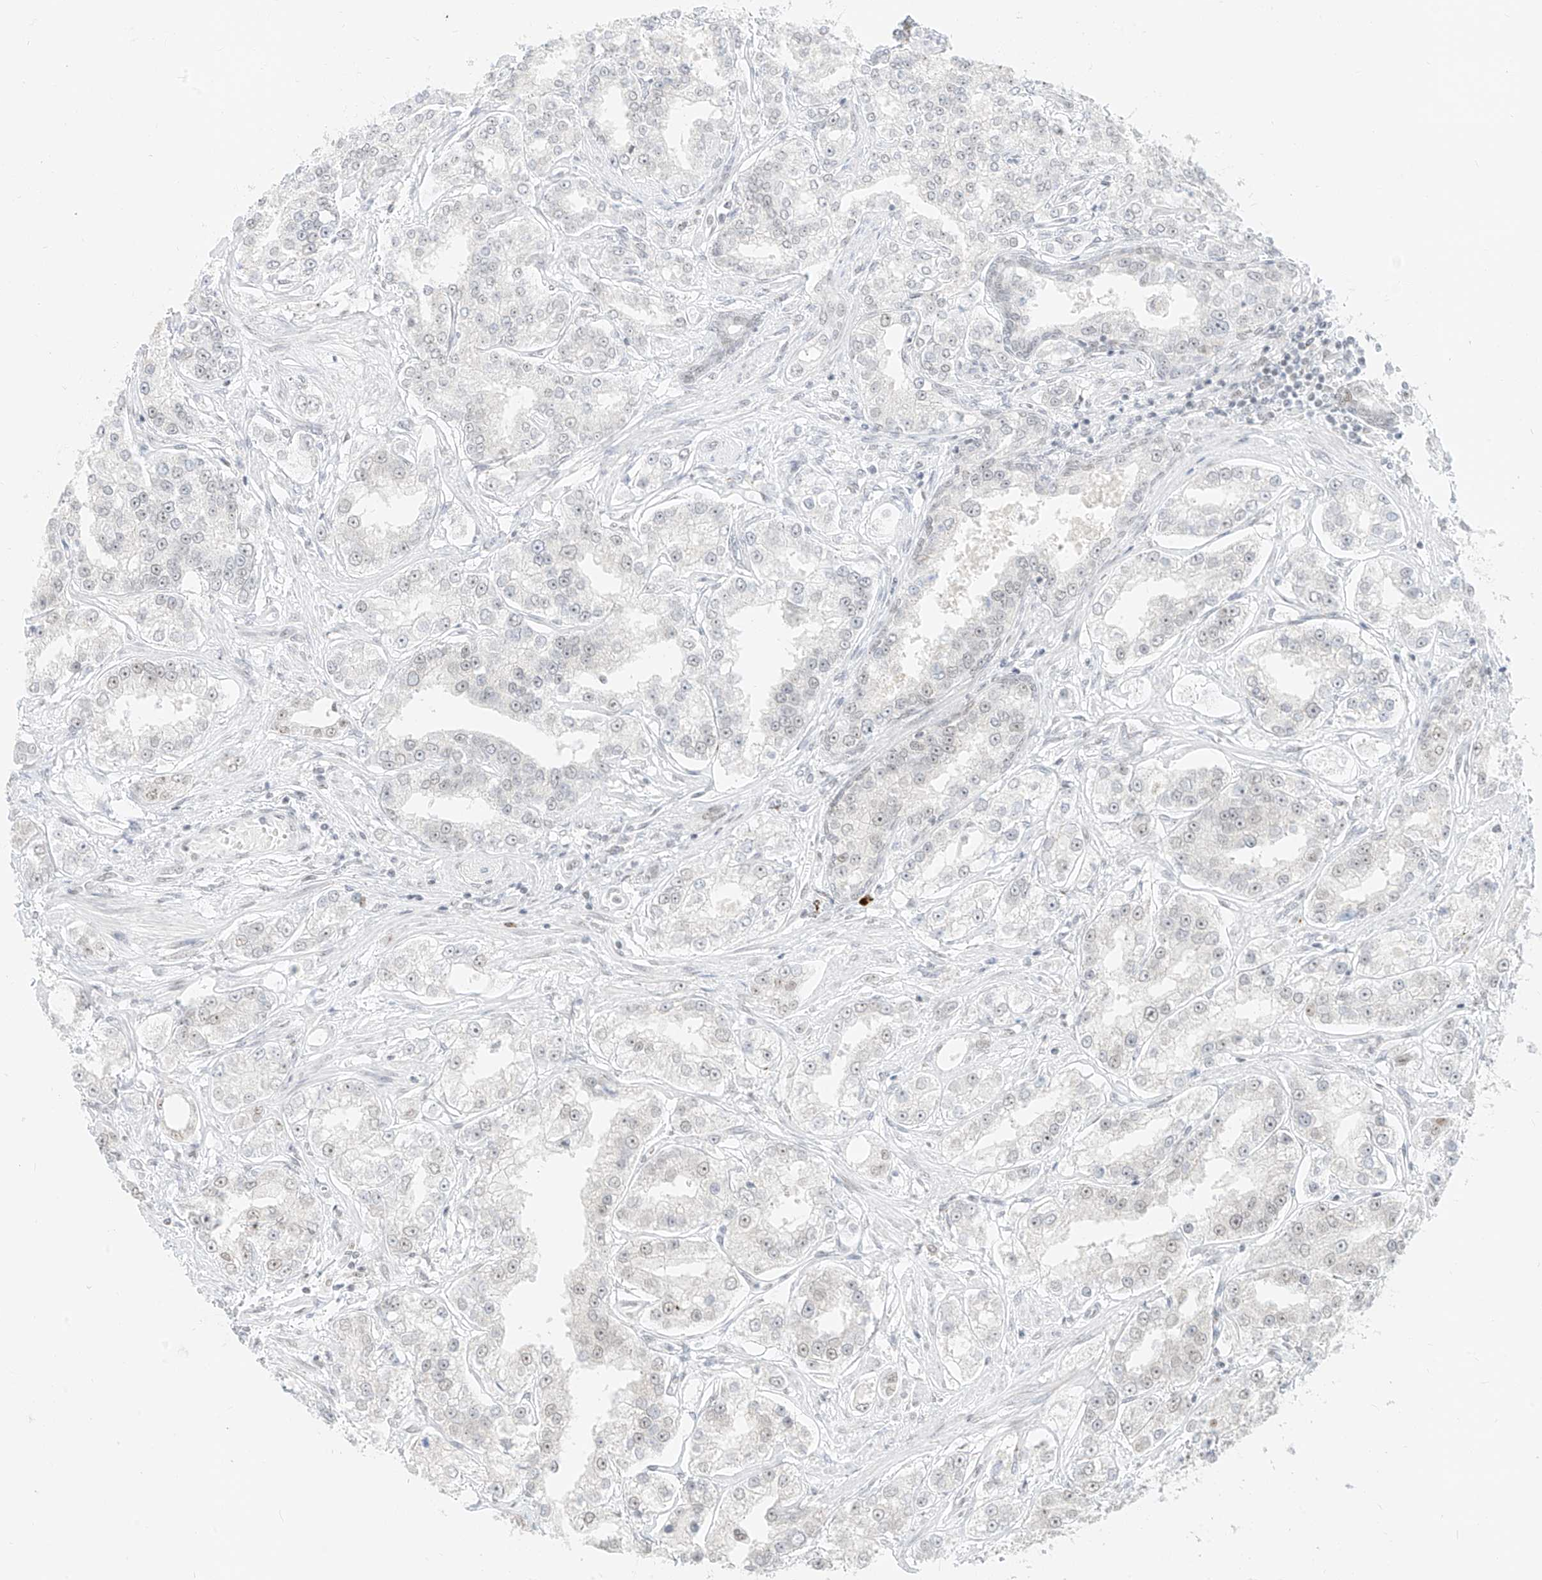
{"staining": {"intensity": "negative", "quantity": "none", "location": "none"}, "tissue": "prostate cancer", "cell_type": "Tumor cells", "image_type": "cancer", "snomed": [{"axis": "morphology", "description": "Normal tissue, NOS"}, {"axis": "morphology", "description": "Adenocarcinoma, High grade"}, {"axis": "topography", "description": "Prostate"}], "caption": "DAB immunohistochemical staining of adenocarcinoma (high-grade) (prostate) exhibits no significant staining in tumor cells.", "gene": "SUPT5H", "patient": {"sex": "male", "age": 83}}